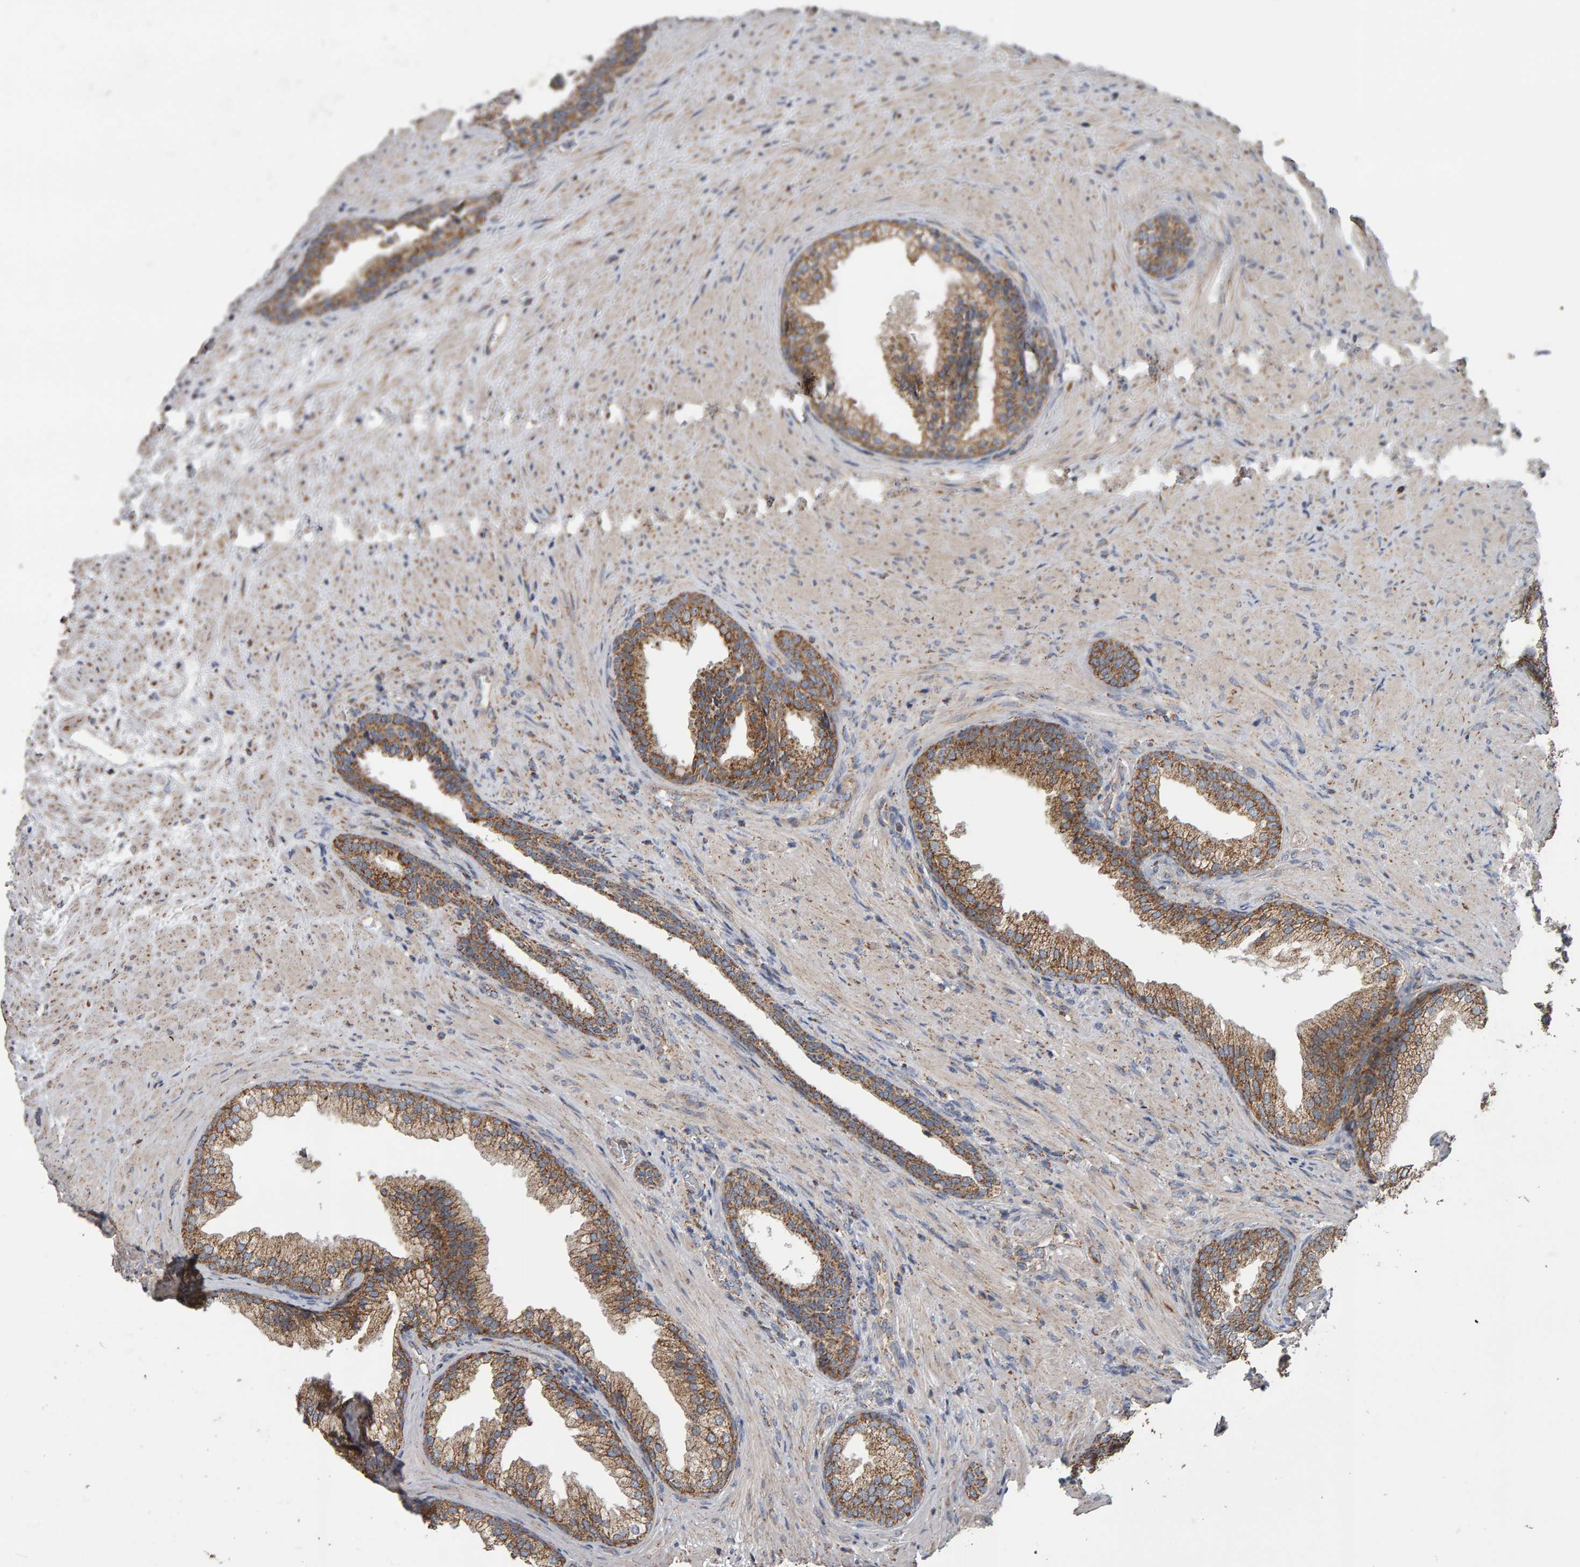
{"staining": {"intensity": "moderate", "quantity": ">75%", "location": "cytoplasmic/membranous"}, "tissue": "prostate", "cell_type": "Glandular cells", "image_type": "normal", "snomed": [{"axis": "morphology", "description": "Normal tissue, NOS"}, {"axis": "topography", "description": "Prostate"}], "caption": "Moderate cytoplasmic/membranous positivity for a protein is identified in about >75% of glandular cells of unremarkable prostate using IHC.", "gene": "TOM1L1", "patient": {"sex": "male", "age": 76}}